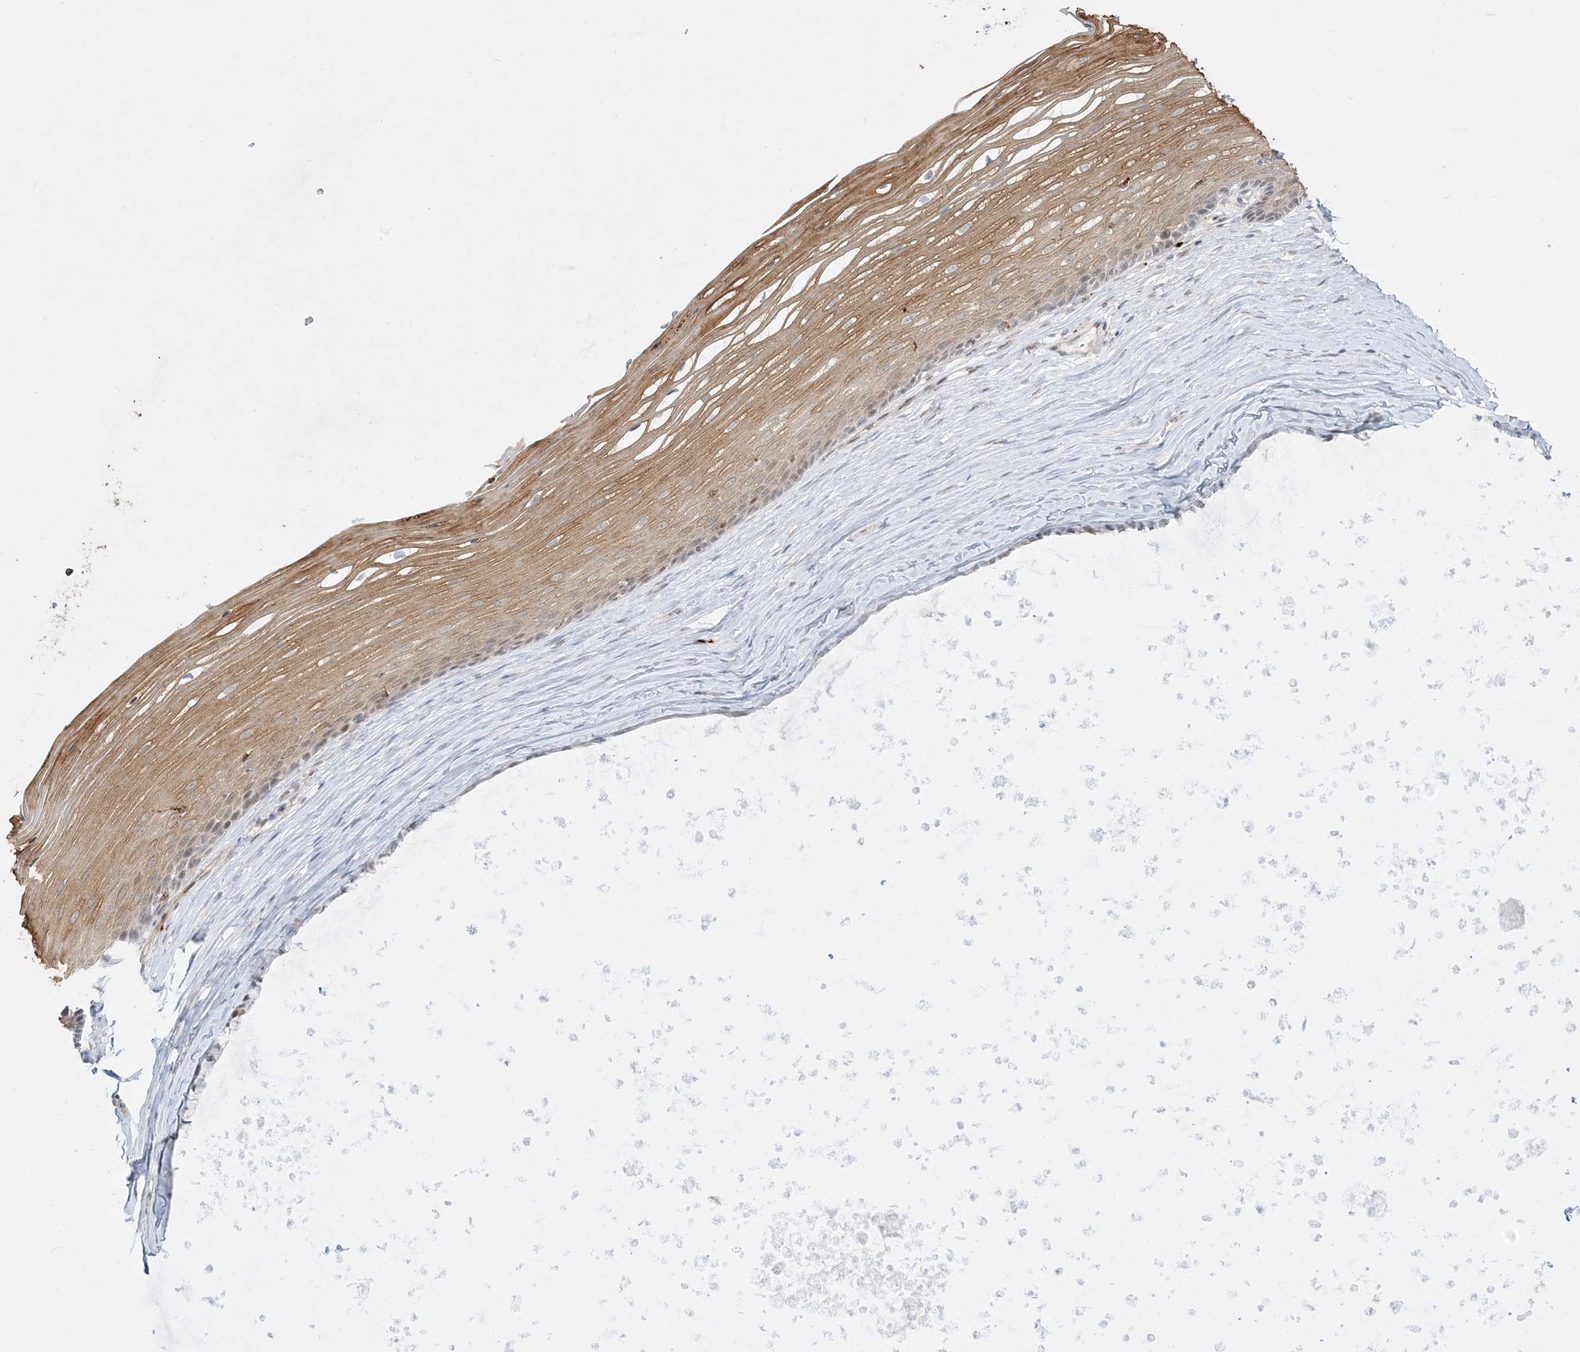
{"staining": {"intensity": "moderate", "quantity": ">75%", "location": "cytoplasmic/membranous,nuclear"}, "tissue": "vagina", "cell_type": "Squamous epithelial cells", "image_type": "normal", "snomed": [{"axis": "morphology", "description": "Normal tissue, NOS"}, {"axis": "topography", "description": "Vagina"}, {"axis": "topography", "description": "Cervix"}], "caption": "Squamous epithelial cells exhibit moderate cytoplasmic/membranous,nuclear expression in approximately >75% of cells in normal vagina. (Brightfield microscopy of DAB IHC at high magnification).", "gene": "PTK6", "patient": {"sex": "female", "age": 40}}